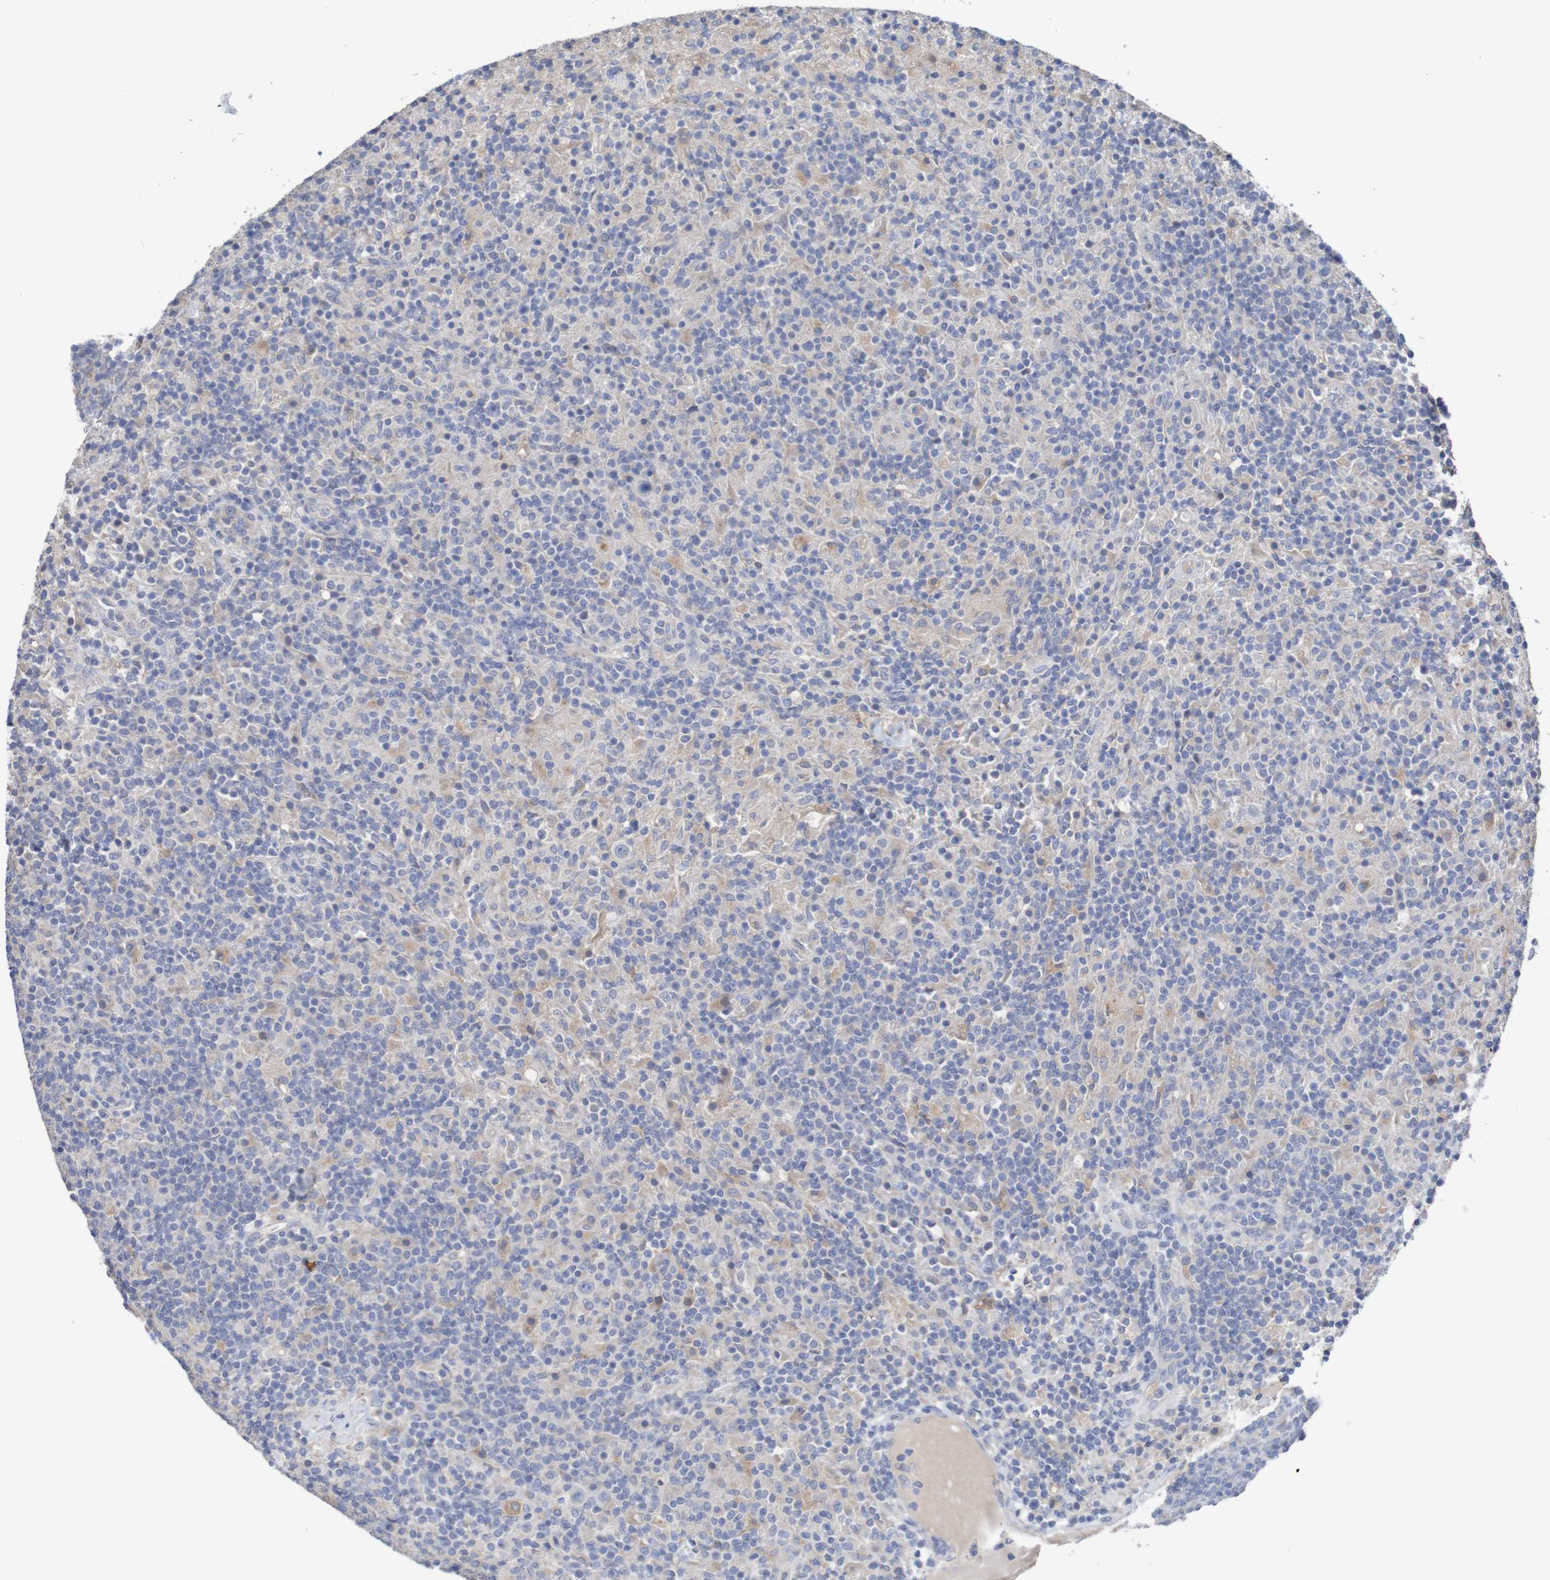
{"staining": {"intensity": "negative", "quantity": "none", "location": "none"}, "tissue": "lymphoma", "cell_type": "Tumor cells", "image_type": "cancer", "snomed": [{"axis": "morphology", "description": "Hodgkin's disease, NOS"}, {"axis": "topography", "description": "Lymph node"}], "caption": "The immunohistochemistry photomicrograph has no significant expression in tumor cells of Hodgkin's disease tissue.", "gene": "PHYH", "patient": {"sex": "male", "age": 70}}